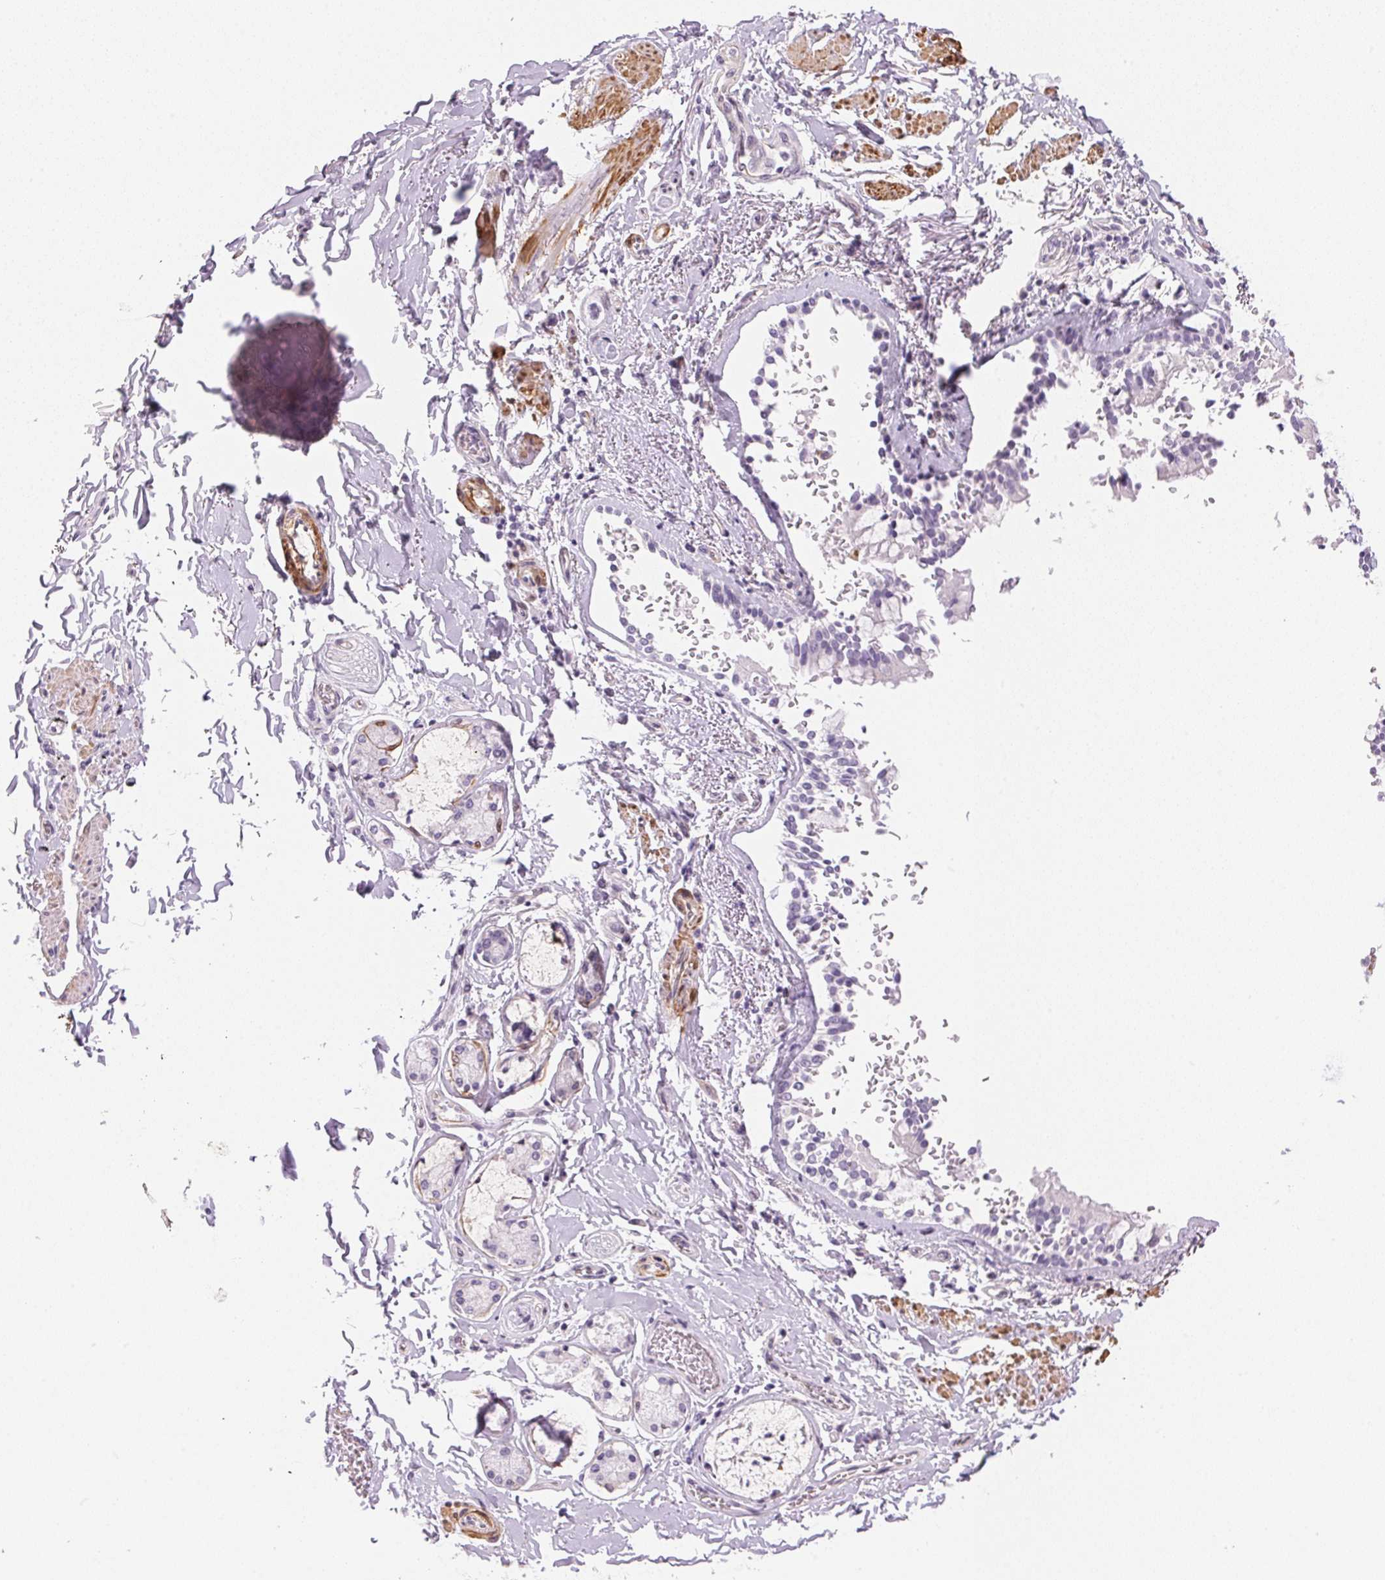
{"staining": {"intensity": "negative", "quantity": "none", "location": "none"}, "tissue": "soft tissue", "cell_type": "Fibroblasts", "image_type": "normal", "snomed": [{"axis": "morphology", "description": "Normal tissue, NOS"}, {"axis": "topography", "description": "Cartilage tissue"}, {"axis": "topography", "description": "Bronchus"}, {"axis": "topography", "description": "Peripheral nerve tissue"}], "caption": "DAB immunohistochemical staining of normal soft tissue demonstrates no significant positivity in fibroblasts. The staining is performed using DAB brown chromogen with nuclei counter-stained in using hematoxylin.", "gene": "SMTN", "patient": {"sex": "male", "age": 67}}